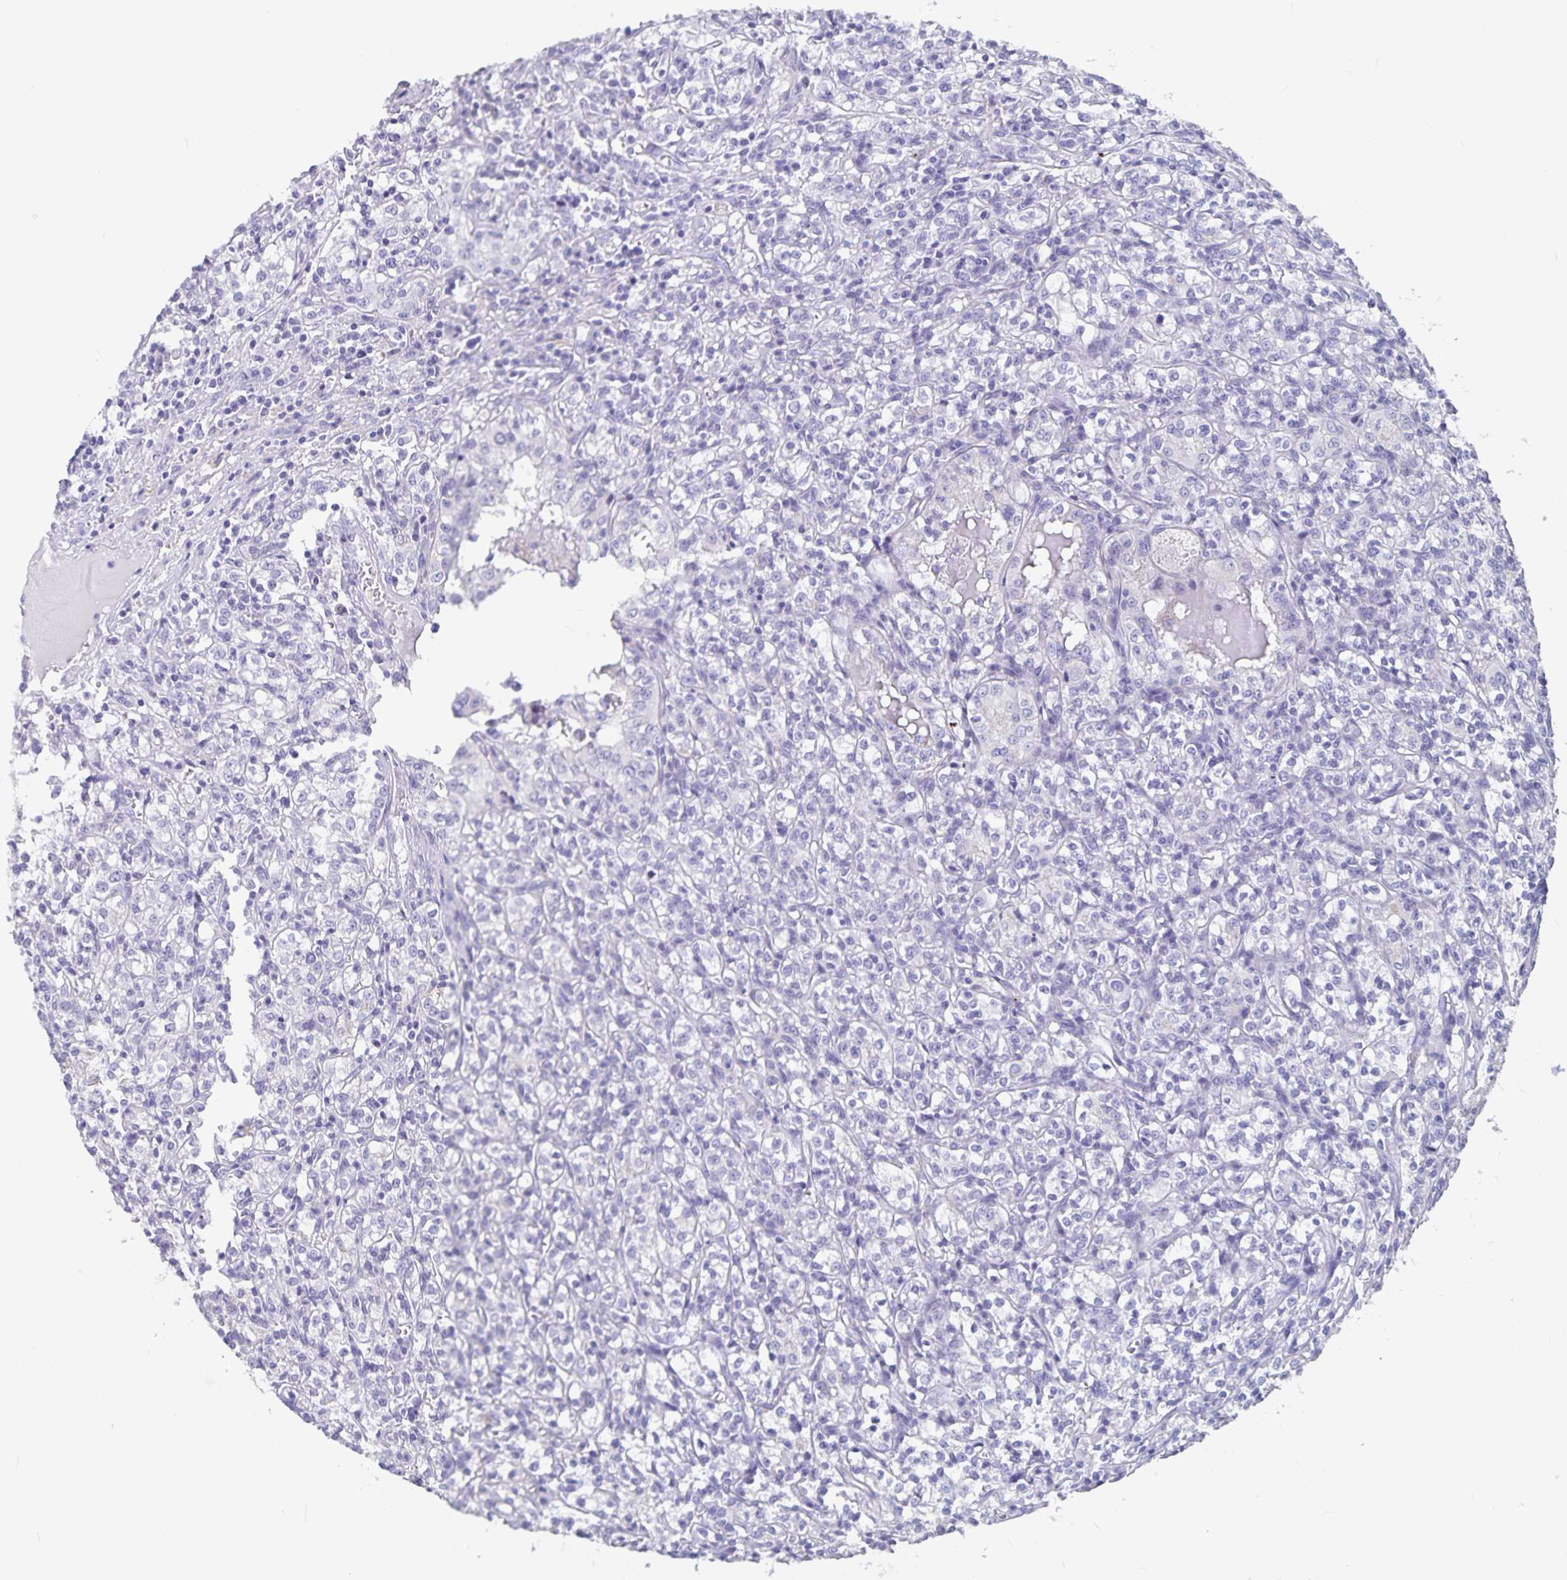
{"staining": {"intensity": "negative", "quantity": "none", "location": "none"}, "tissue": "renal cancer", "cell_type": "Tumor cells", "image_type": "cancer", "snomed": [{"axis": "morphology", "description": "Adenocarcinoma, NOS"}, {"axis": "topography", "description": "Kidney"}], "caption": "Immunohistochemistry (IHC) of human renal cancer demonstrates no expression in tumor cells.", "gene": "PLAC1", "patient": {"sex": "male", "age": 36}}